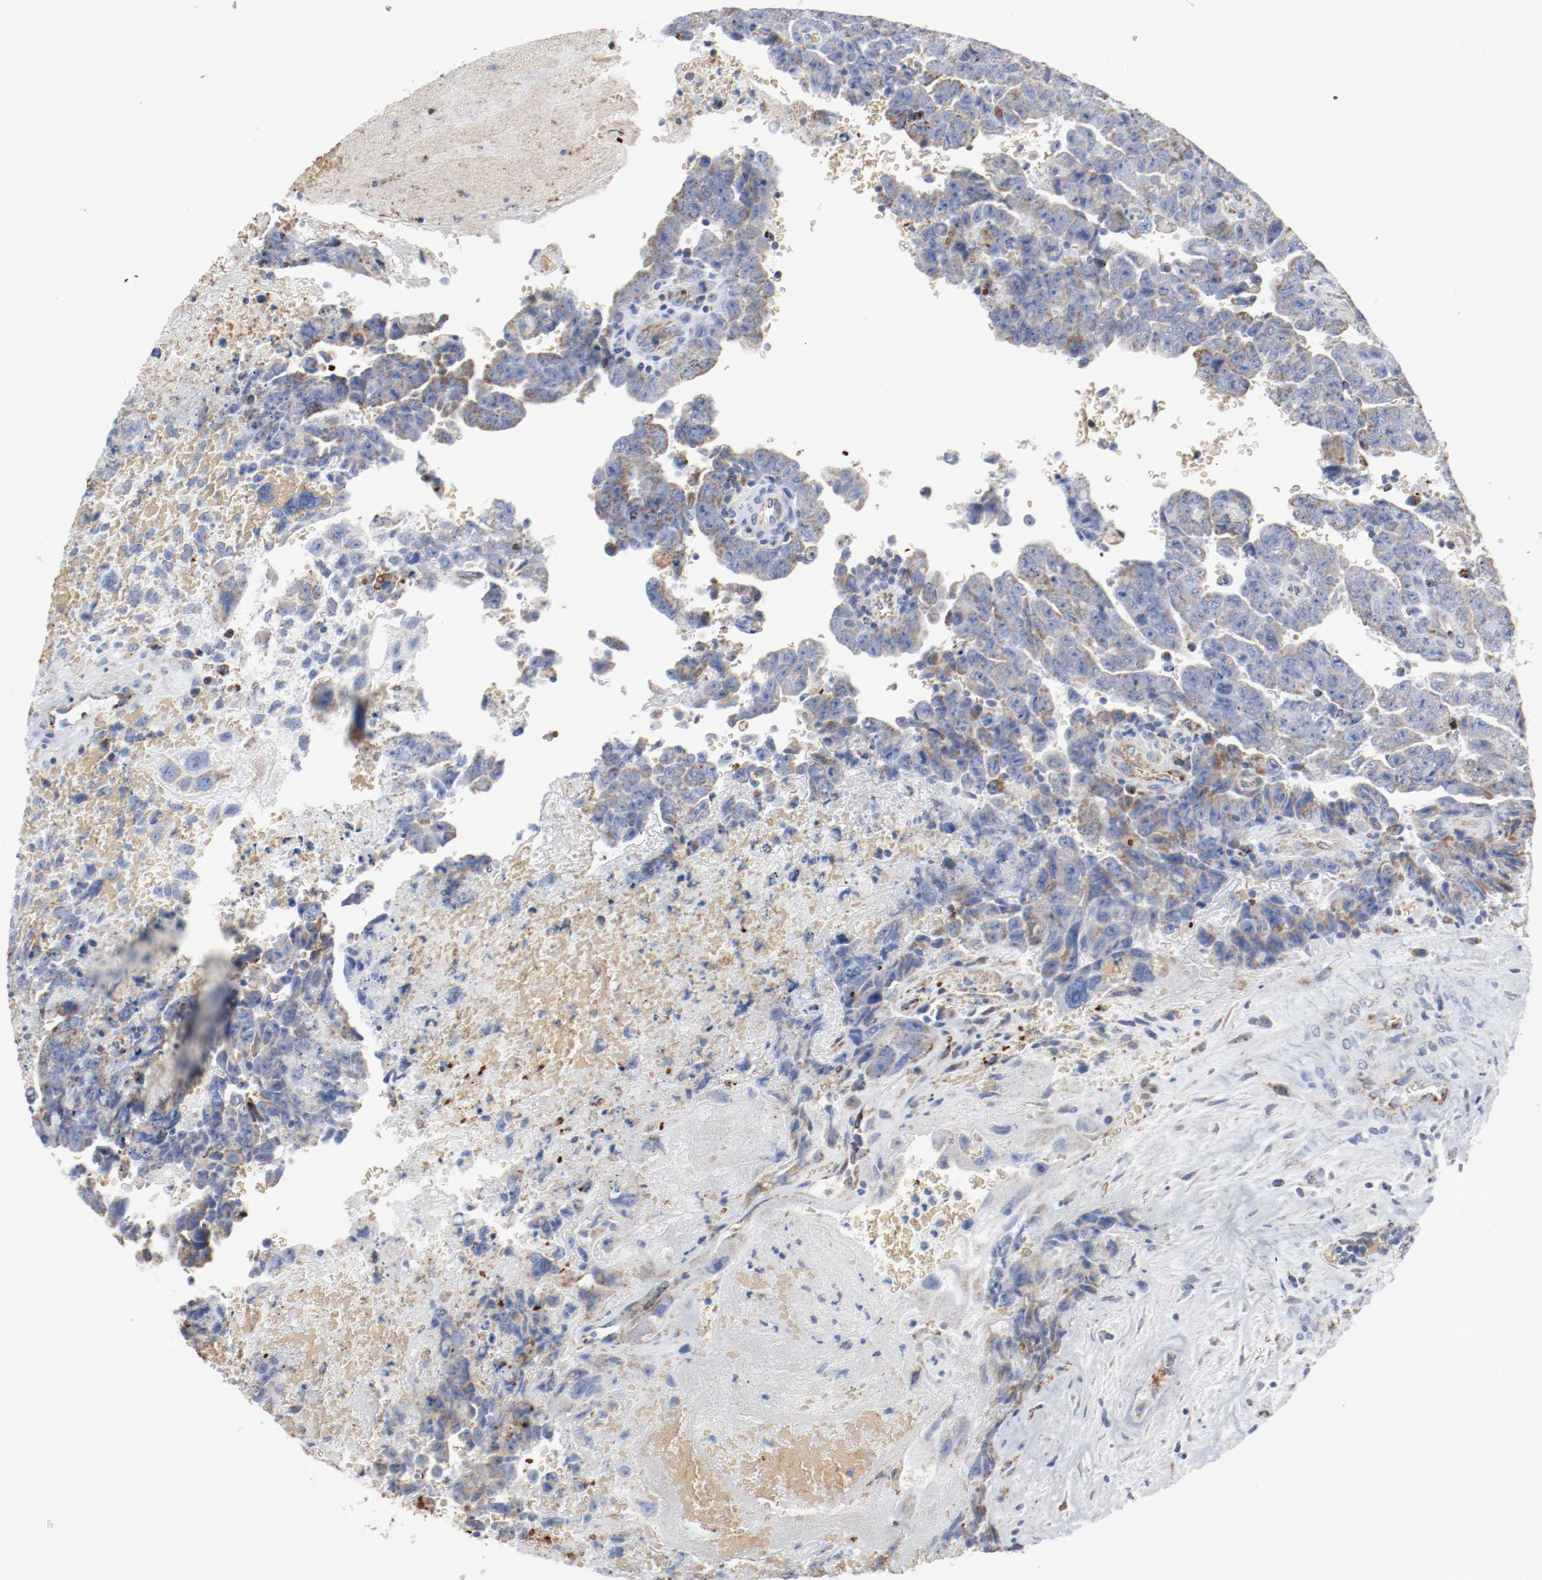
{"staining": {"intensity": "weak", "quantity": "25%-75%", "location": "cytoplasmic/membranous"}, "tissue": "testis cancer", "cell_type": "Tumor cells", "image_type": "cancer", "snomed": [{"axis": "morphology", "description": "Carcinoma, Embryonal, NOS"}, {"axis": "topography", "description": "Testis"}], "caption": "This photomicrograph reveals immunohistochemistry staining of human testis cancer (embryonal carcinoma), with low weak cytoplasmic/membranous staining in about 25%-75% of tumor cells.", "gene": "NDUFB8", "patient": {"sex": "male", "age": 28}}